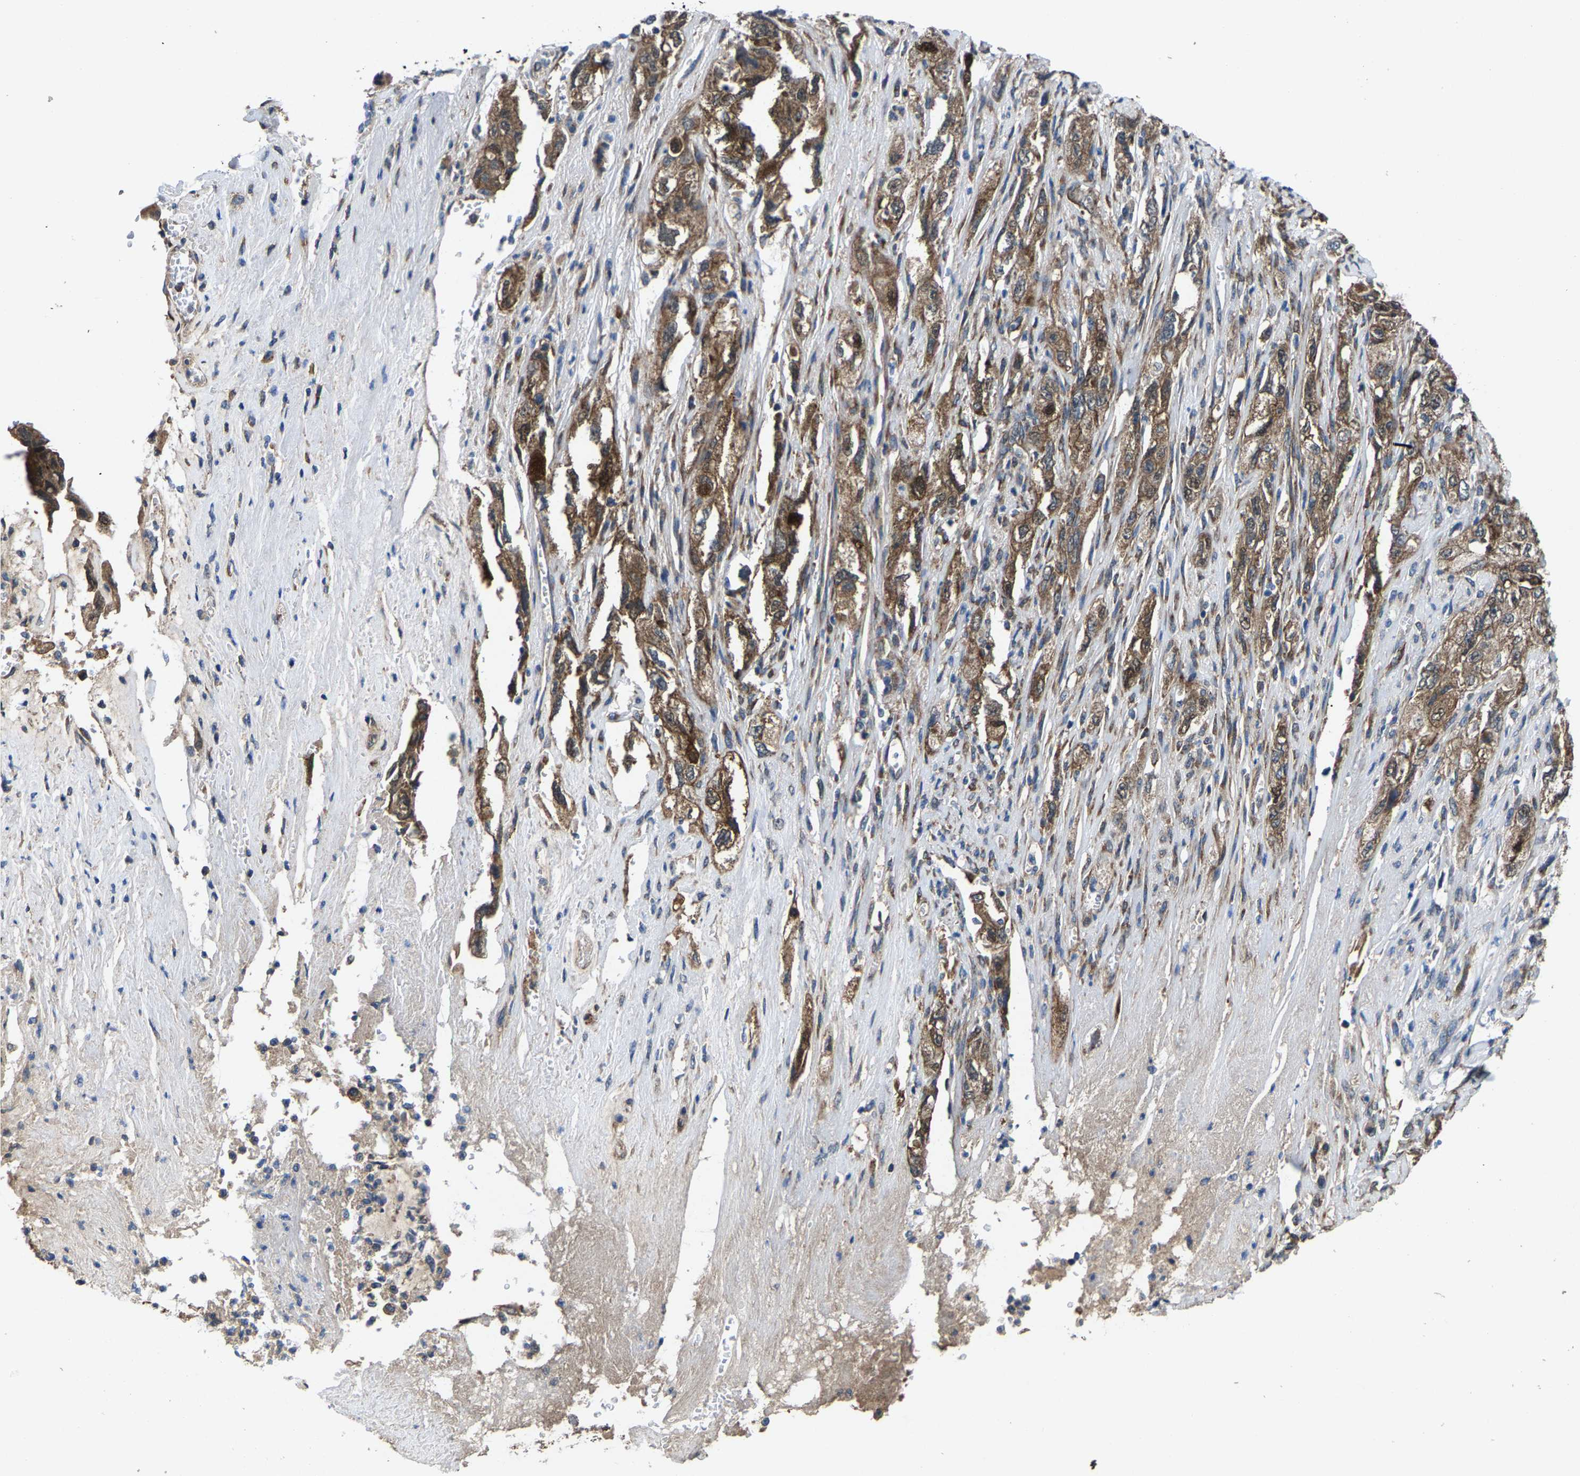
{"staining": {"intensity": "moderate", "quantity": ">75%", "location": "cytoplasmic/membranous"}, "tissue": "pancreatic cancer", "cell_type": "Tumor cells", "image_type": "cancer", "snomed": [{"axis": "morphology", "description": "Adenocarcinoma, NOS"}, {"axis": "topography", "description": "Pancreas"}], "caption": "This is an image of IHC staining of pancreatic cancer (adenocarcinoma), which shows moderate expression in the cytoplasmic/membranous of tumor cells.", "gene": "PDP1", "patient": {"sex": "female", "age": 73}}